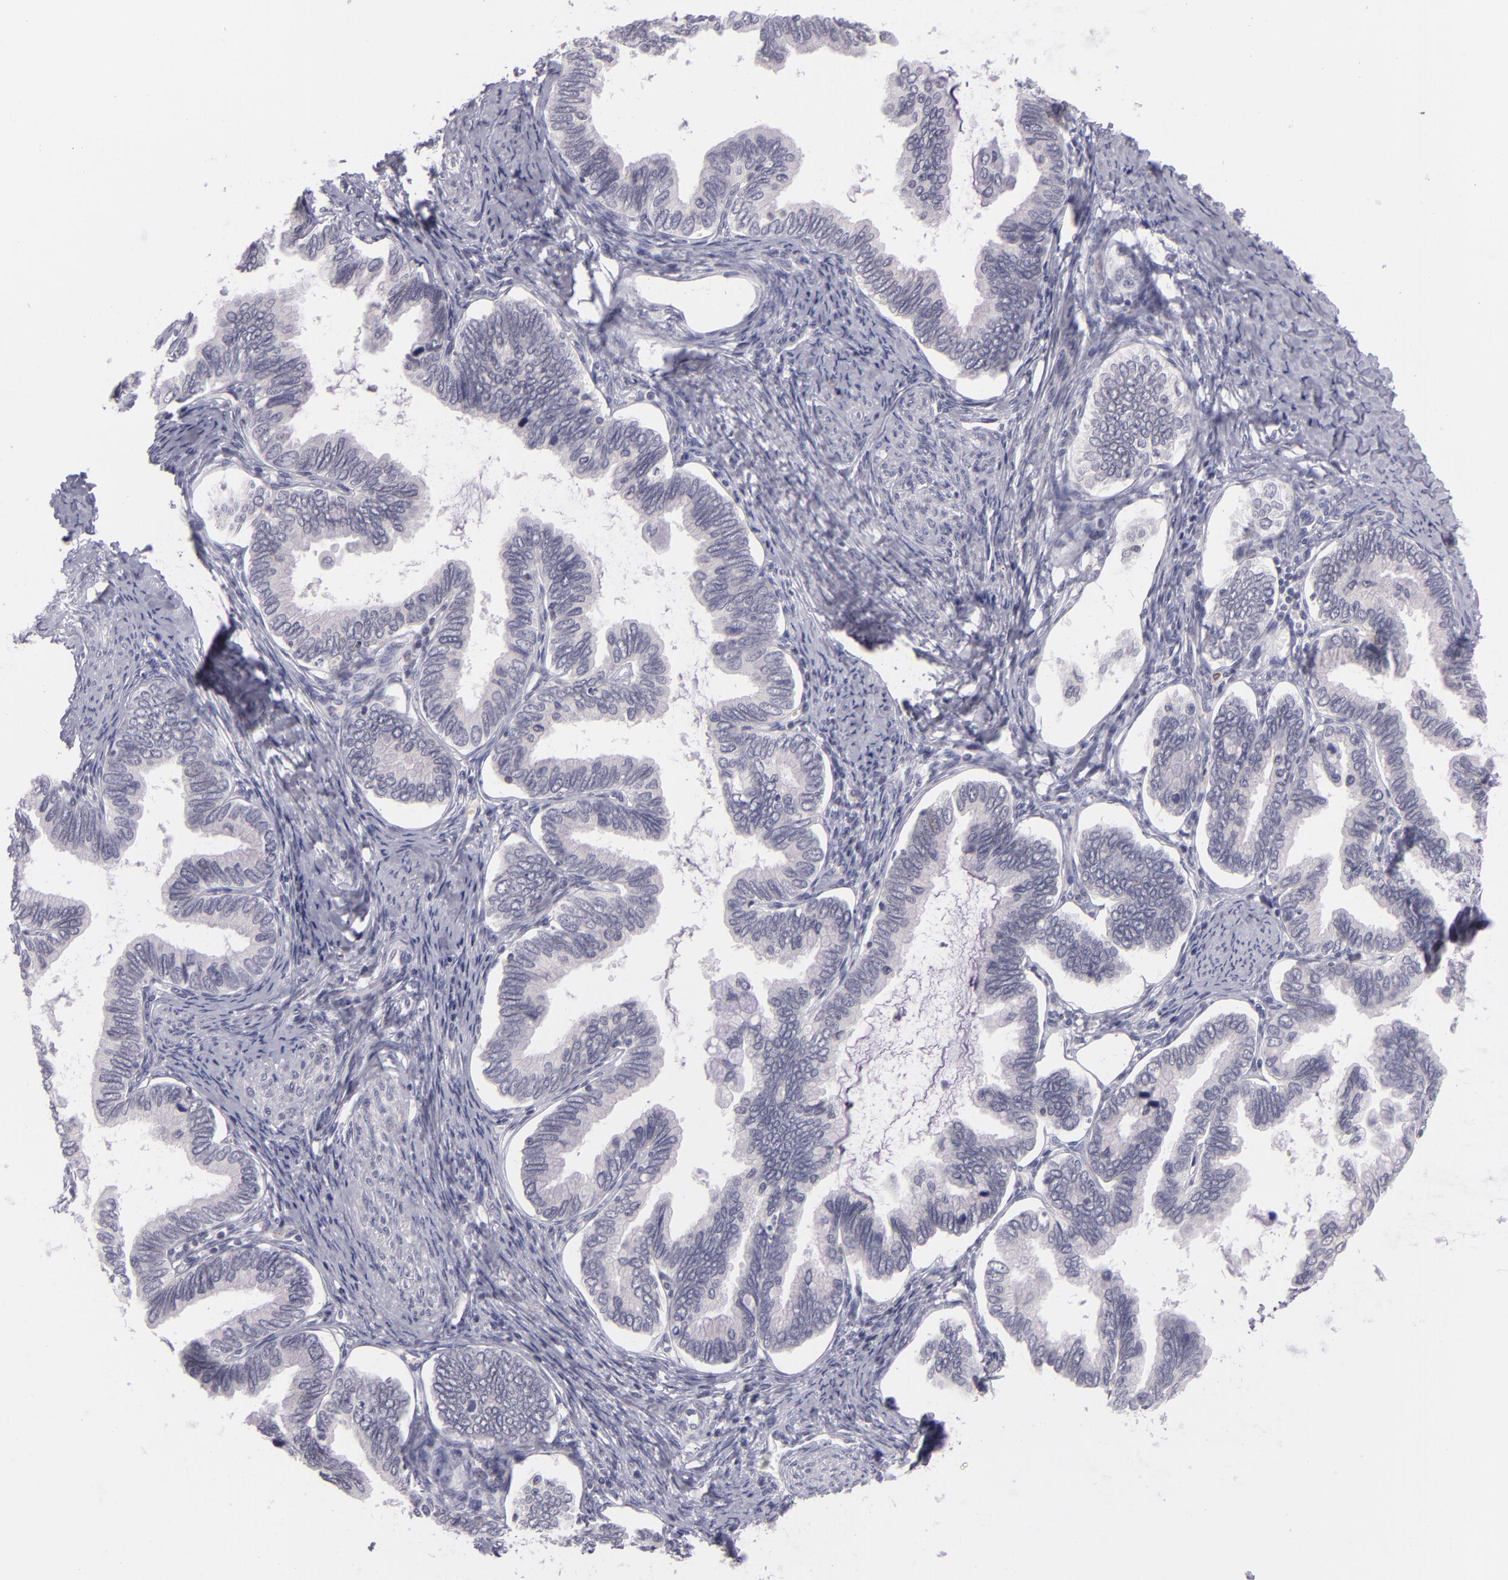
{"staining": {"intensity": "negative", "quantity": "none", "location": "none"}, "tissue": "cervical cancer", "cell_type": "Tumor cells", "image_type": "cancer", "snomed": [{"axis": "morphology", "description": "Adenocarcinoma, NOS"}, {"axis": "topography", "description": "Cervix"}], "caption": "Immunohistochemical staining of adenocarcinoma (cervical) displays no significant expression in tumor cells.", "gene": "CTNNB1", "patient": {"sex": "female", "age": 49}}